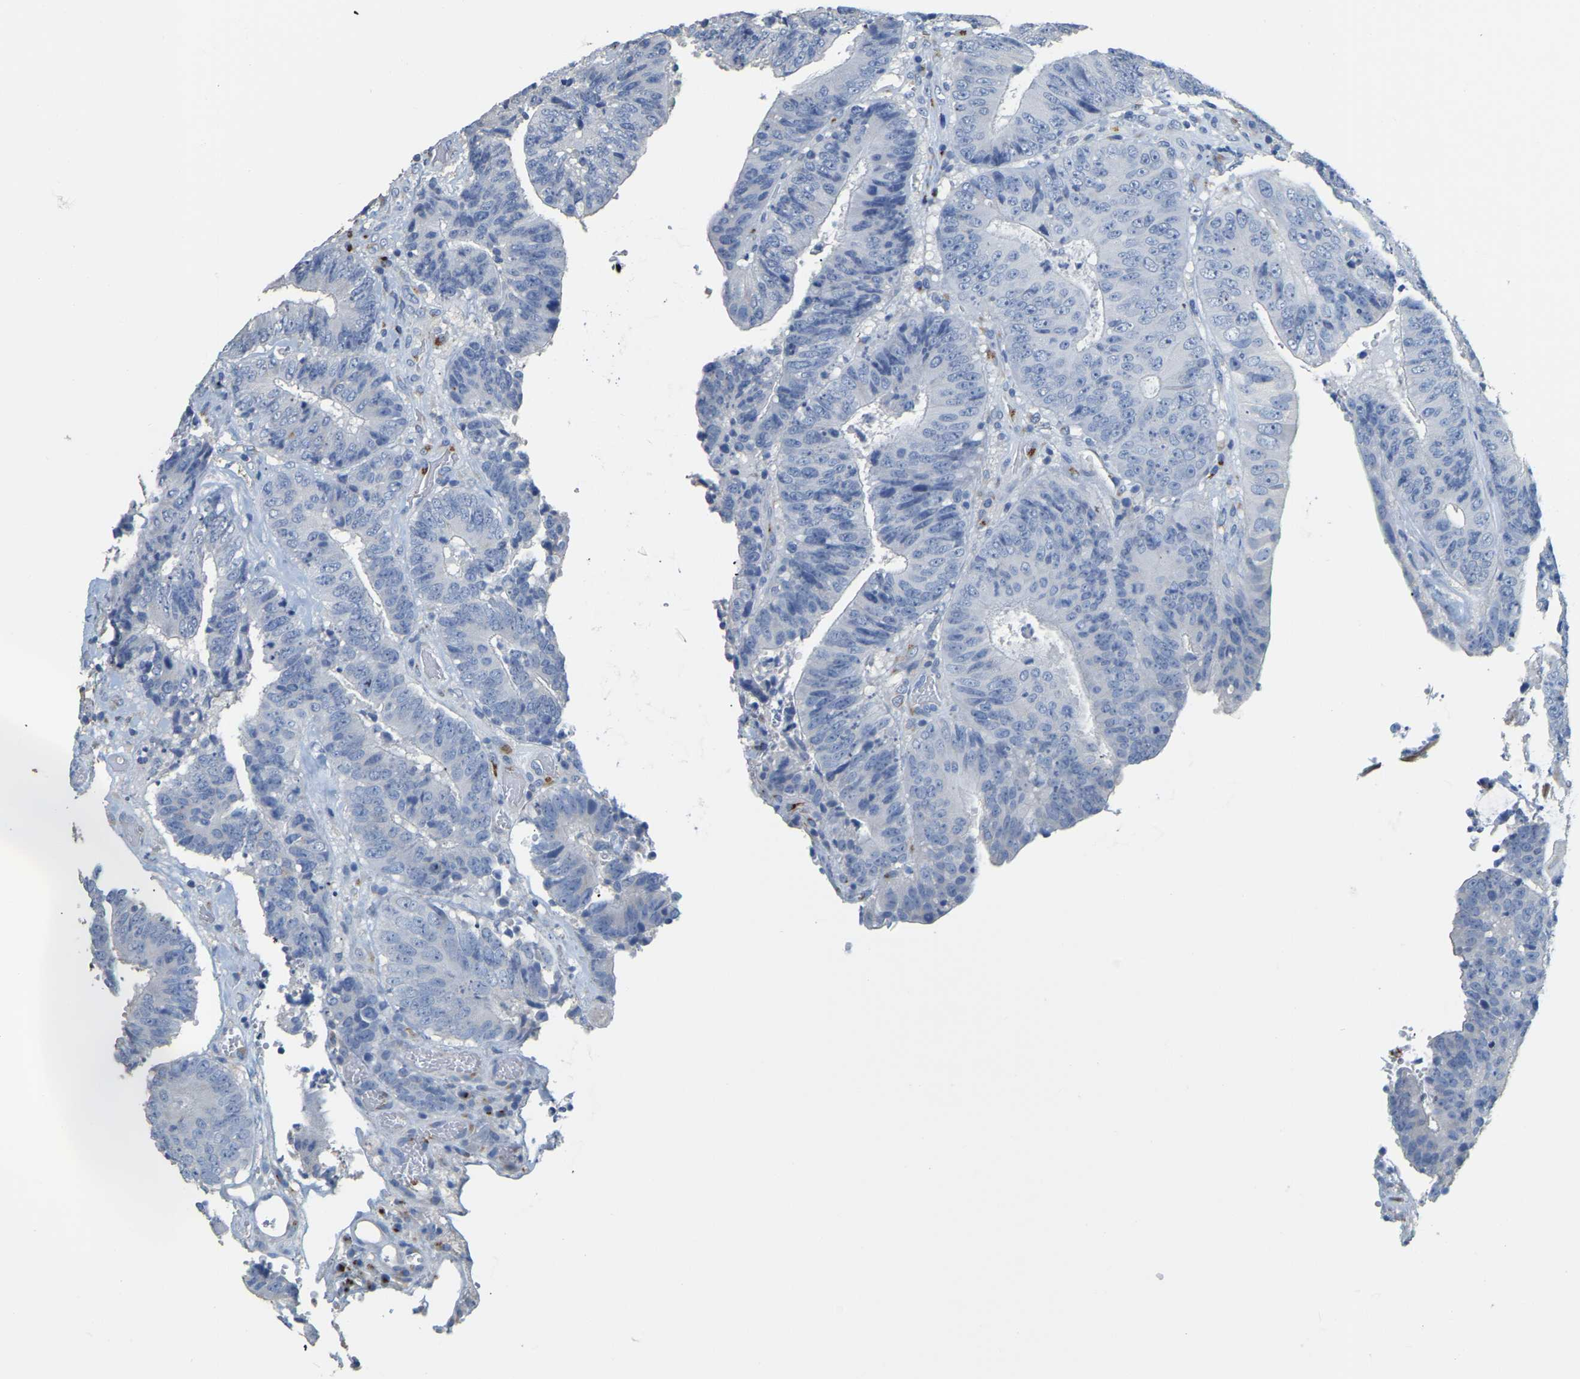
{"staining": {"intensity": "negative", "quantity": "none", "location": "none"}, "tissue": "colorectal cancer", "cell_type": "Tumor cells", "image_type": "cancer", "snomed": [{"axis": "morphology", "description": "Adenocarcinoma, NOS"}, {"axis": "topography", "description": "Rectum"}], "caption": "Human colorectal cancer stained for a protein using immunohistochemistry reveals no staining in tumor cells.", "gene": "FAM174A", "patient": {"sex": "male", "age": 72}}